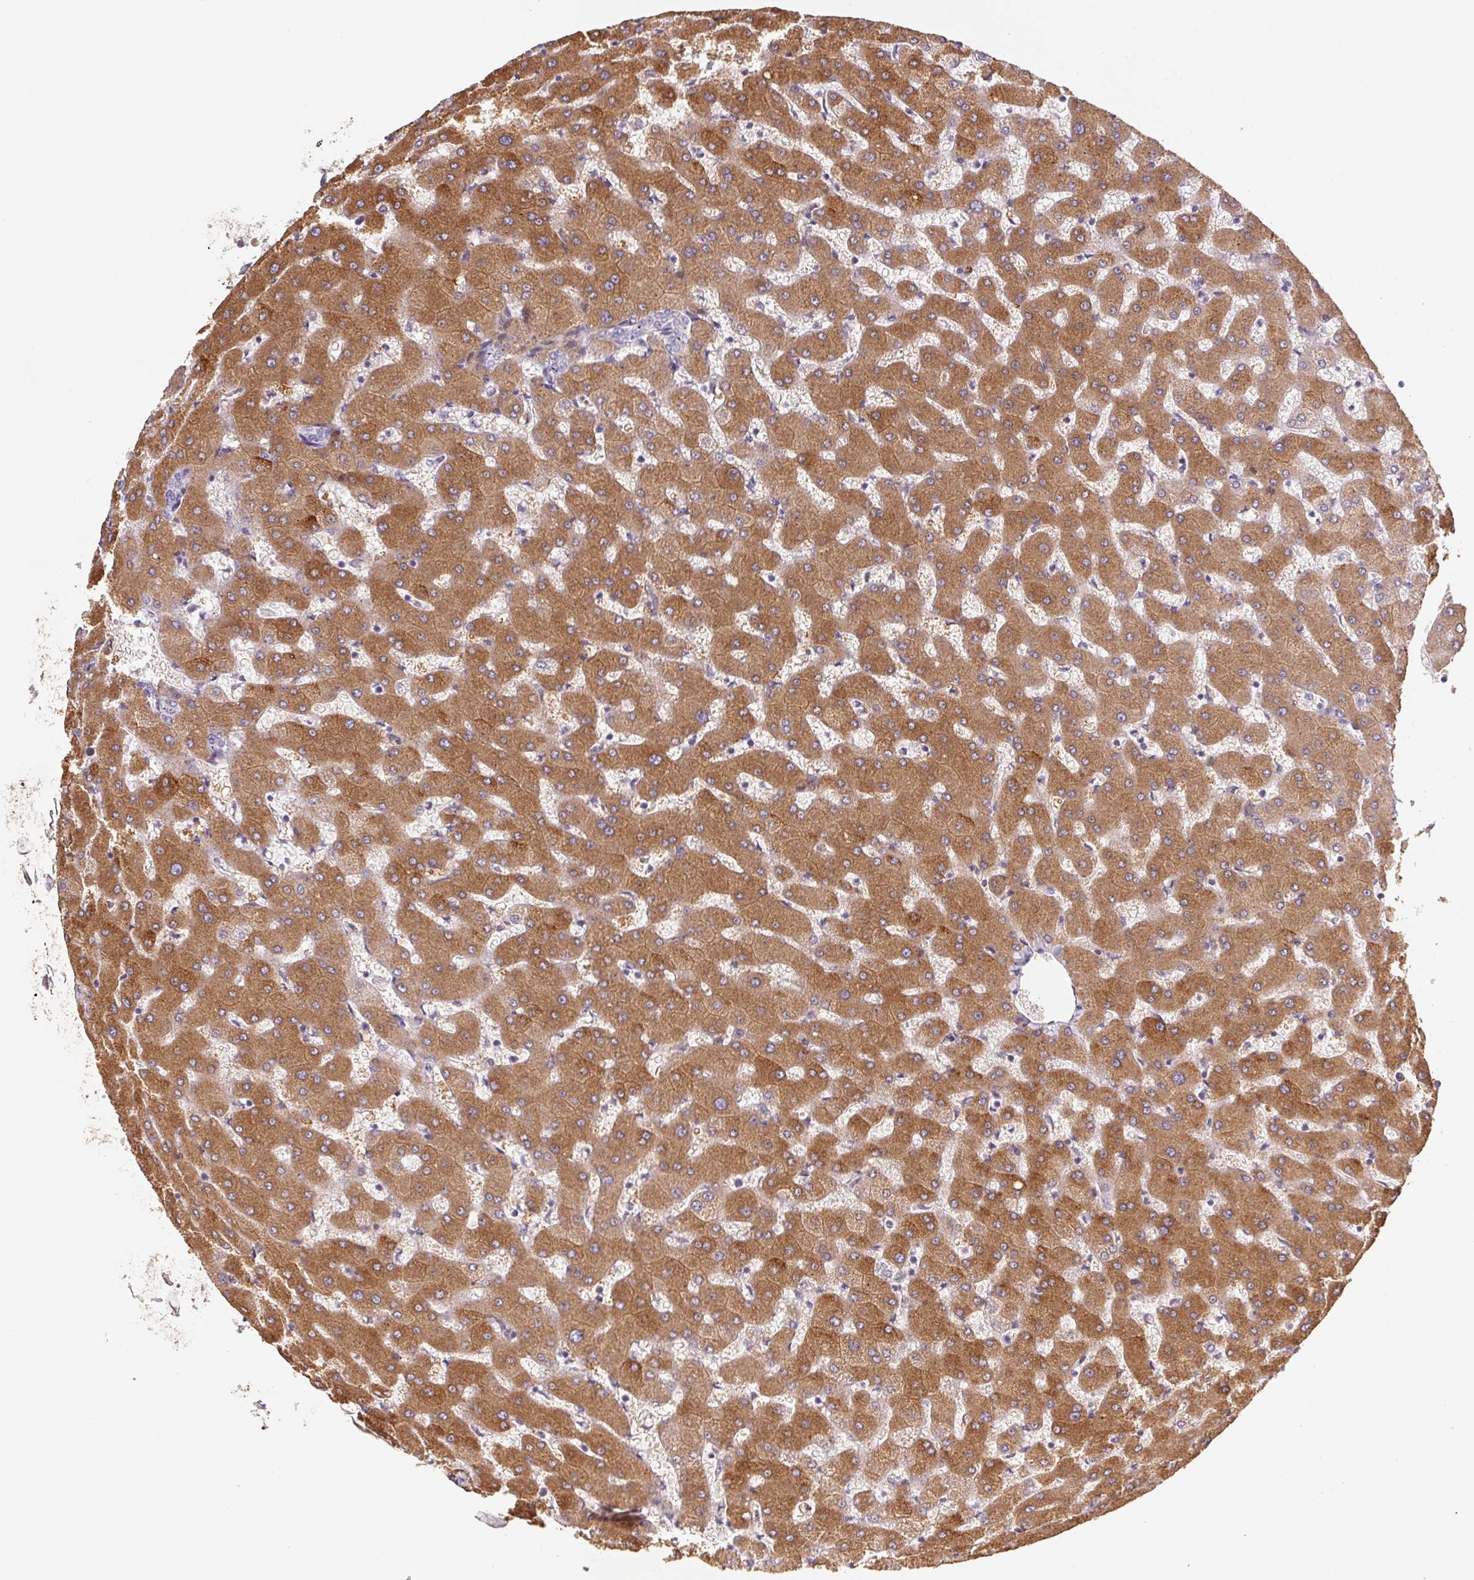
{"staining": {"intensity": "negative", "quantity": "none", "location": "none"}, "tissue": "liver", "cell_type": "Cholangiocytes", "image_type": "normal", "snomed": [{"axis": "morphology", "description": "Normal tissue, NOS"}, {"axis": "topography", "description": "Liver"}], "caption": "Liver stained for a protein using immunohistochemistry exhibits no expression cholangiocytes.", "gene": "GYG2", "patient": {"sex": "female", "age": 63}}